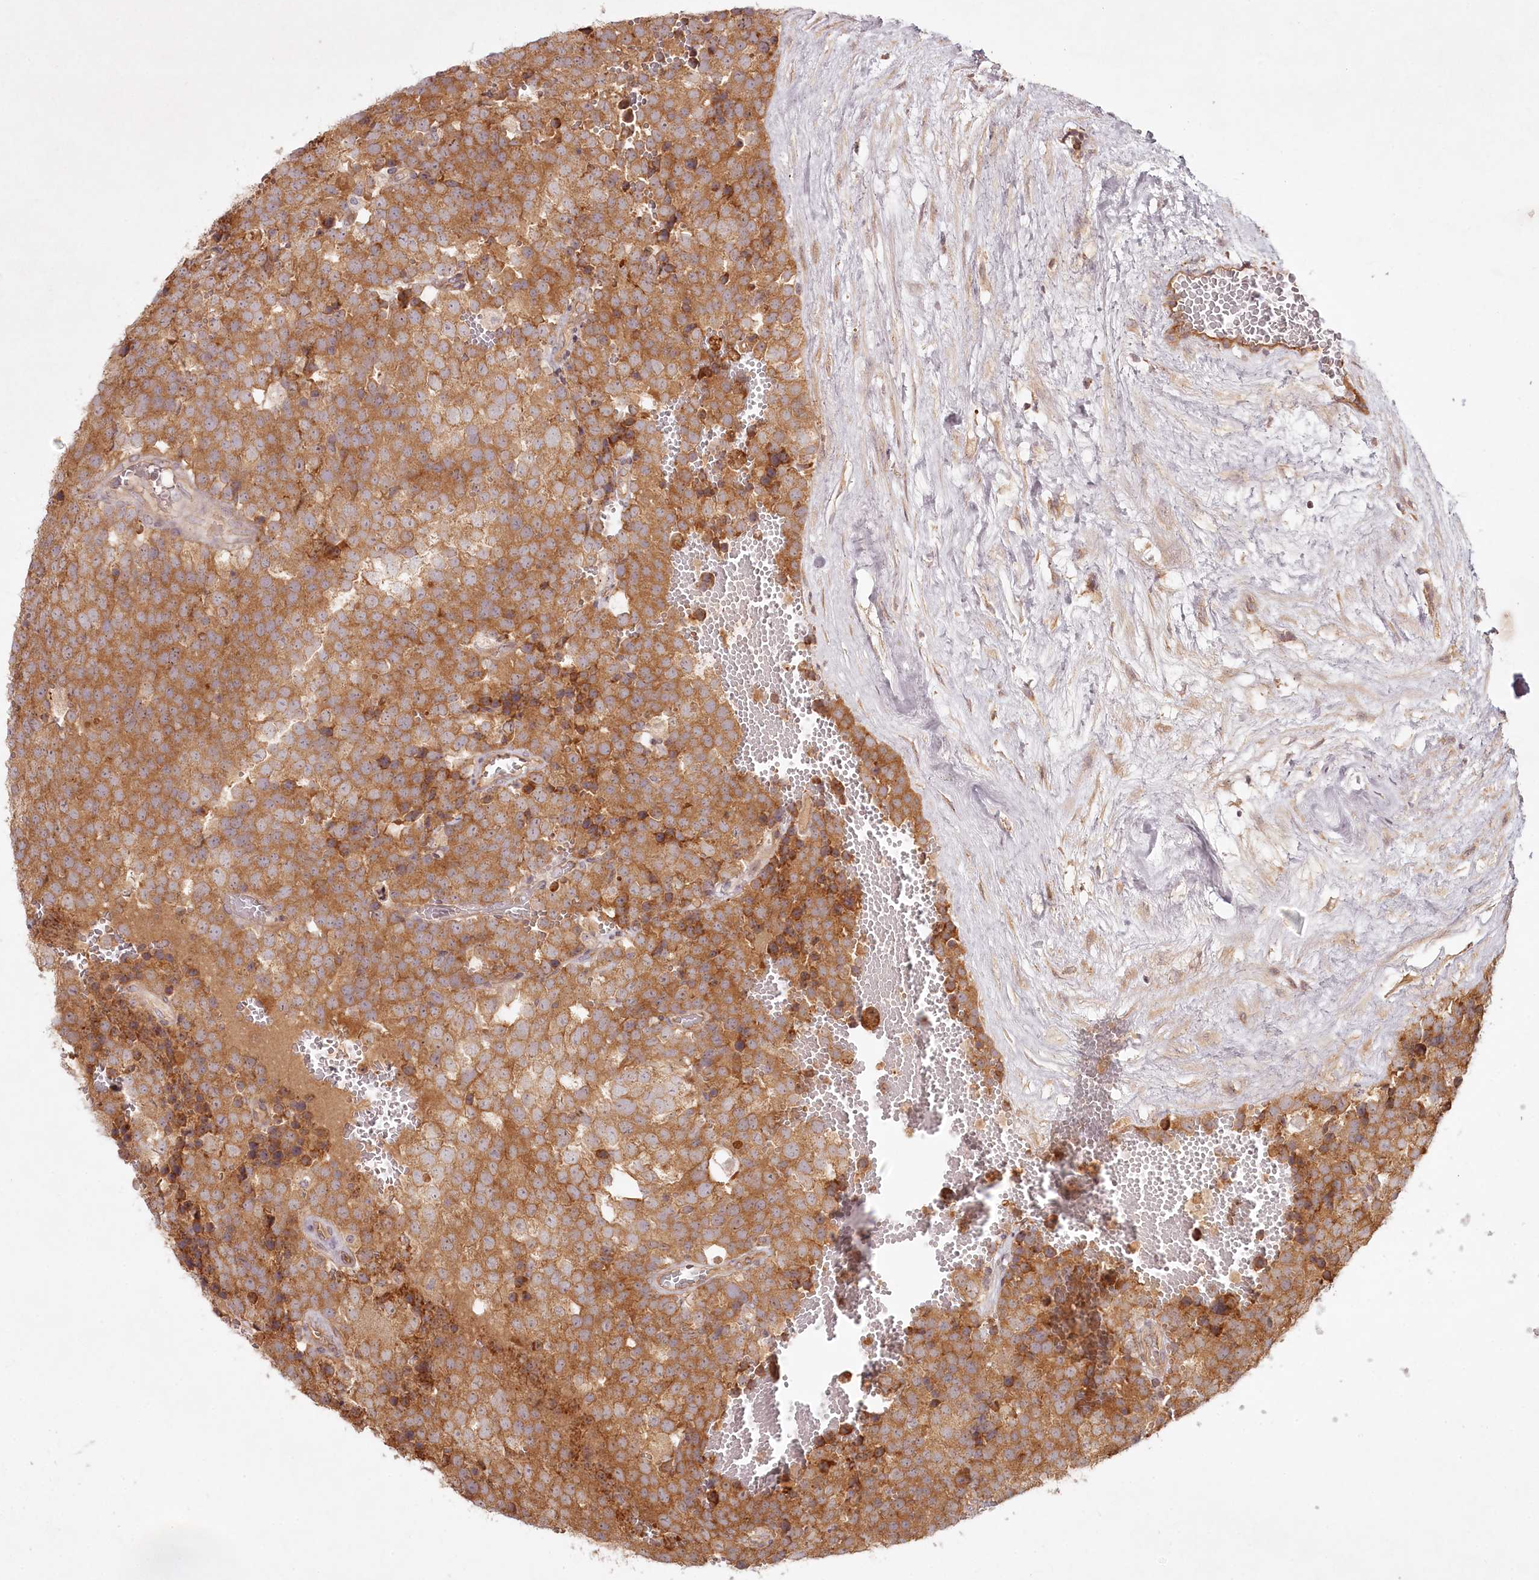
{"staining": {"intensity": "moderate", "quantity": ">75%", "location": "cytoplasmic/membranous"}, "tissue": "testis cancer", "cell_type": "Tumor cells", "image_type": "cancer", "snomed": [{"axis": "morphology", "description": "Seminoma, NOS"}, {"axis": "topography", "description": "Testis"}], "caption": "Immunohistochemical staining of testis seminoma shows medium levels of moderate cytoplasmic/membranous protein positivity in approximately >75% of tumor cells.", "gene": "TMIE", "patient": {"sex": "male", "age": 71}}